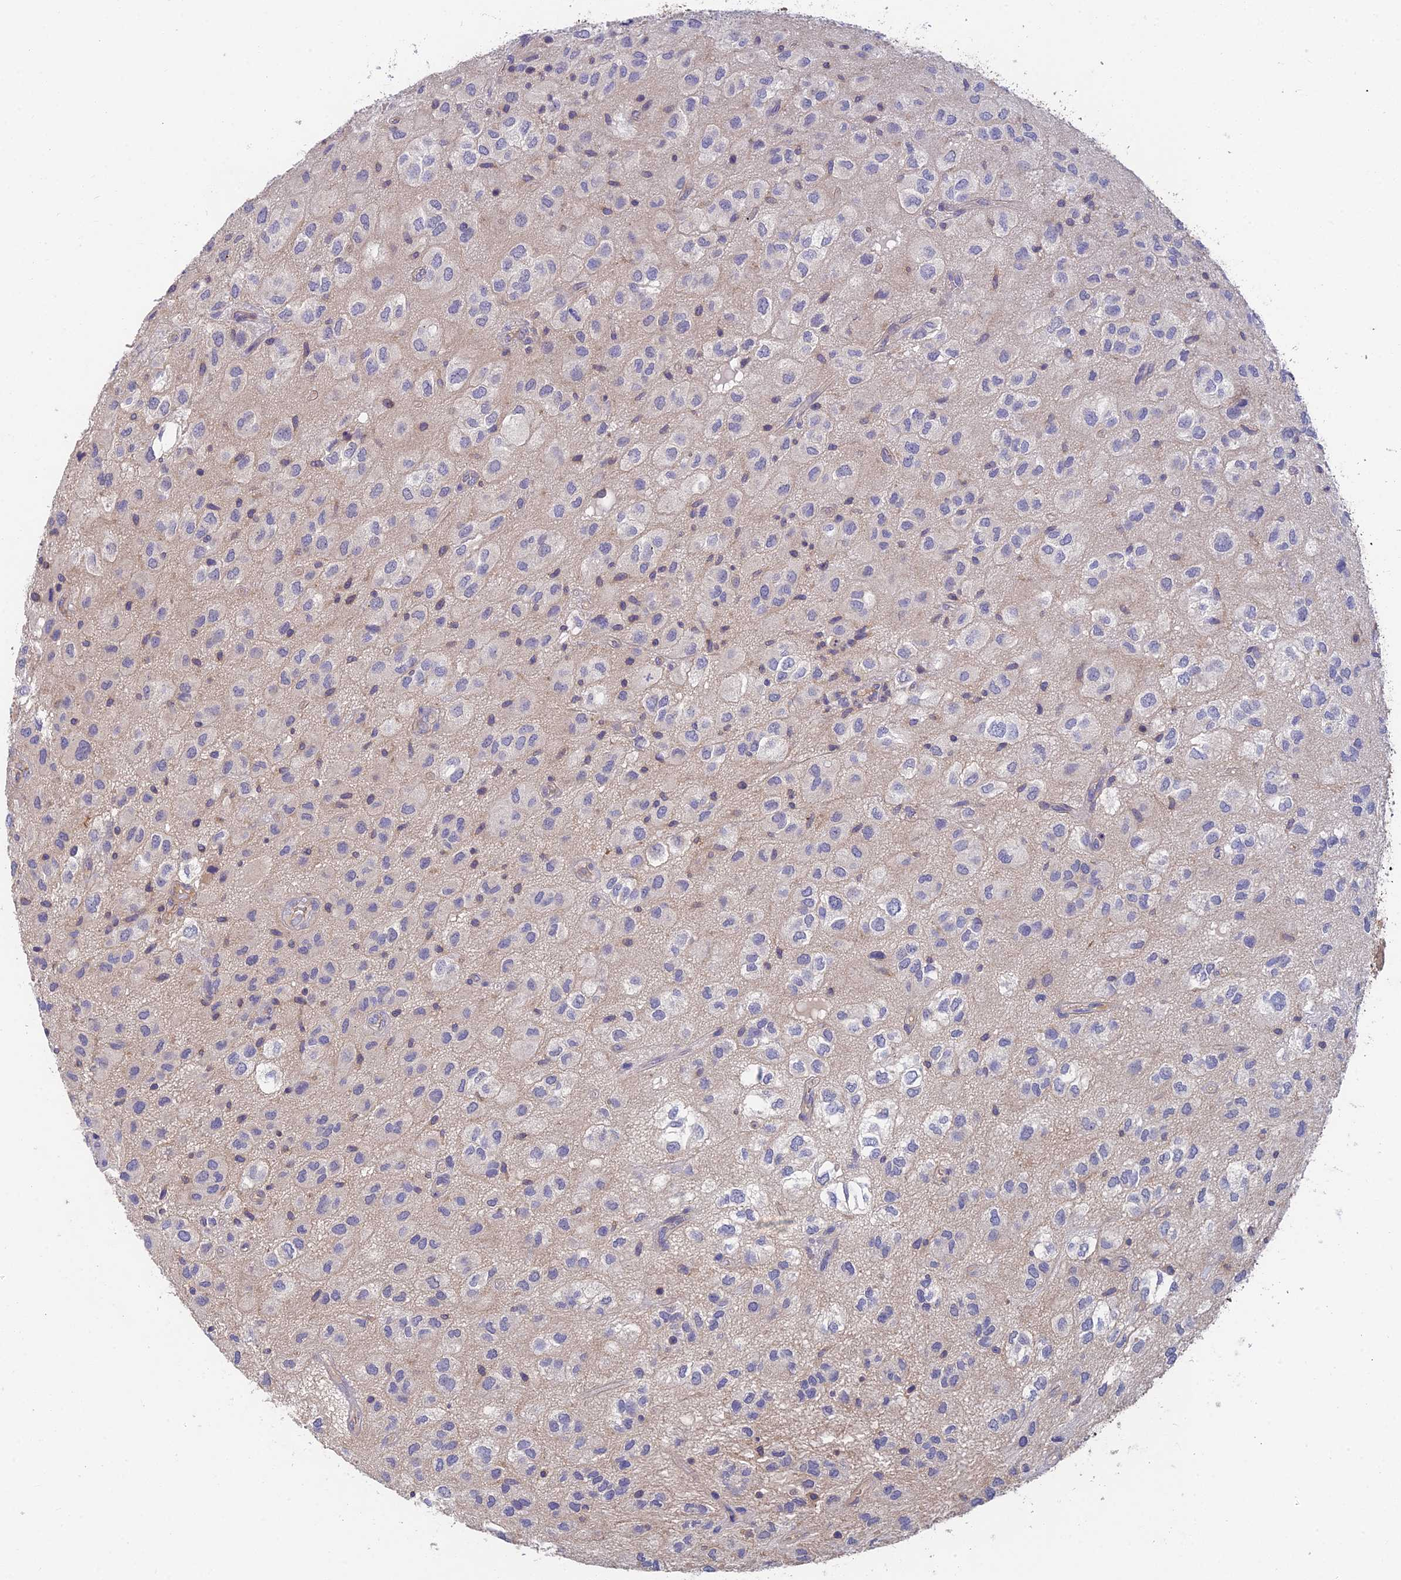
{"staining": {"intensity": "negative", "quantity": "none", "location": "none"}, "tissue": "glioma", "cell_type": "Tumor cells", "image_type": "cancer", "snomed": [{"axis": "morphology", "description": "Glioma, malignant, Low grade"}, {"axis": "topography", "description": "Brain"}], "caption": "Glioma was stained to show a protein in brown. There is no significant staining in tumor cells.", "gene": "ADAMTS13", "patient": {"sex": "male", "age": 66}}